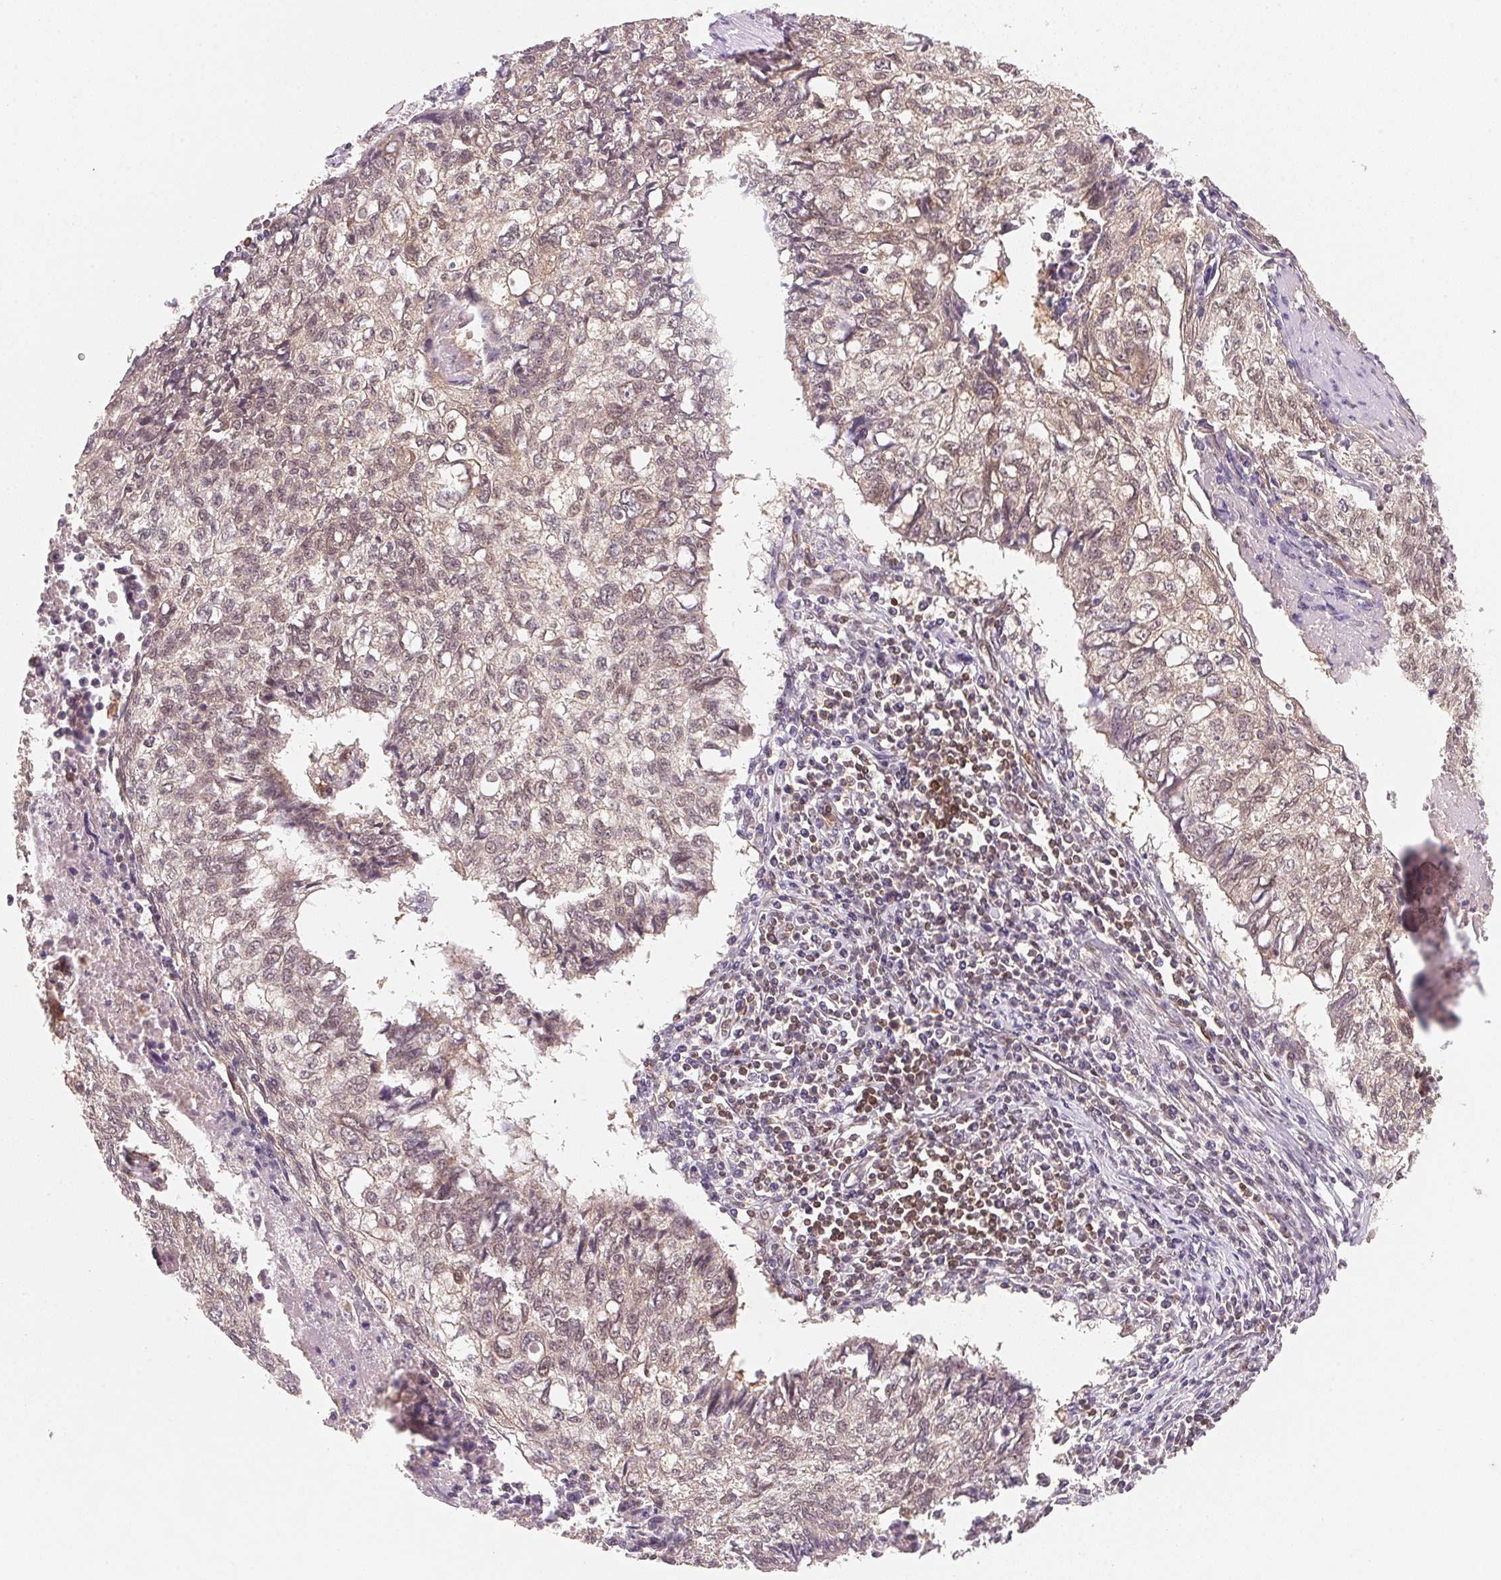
{"staining": {"intensity": "weak", "quantity": ">75%", "location": "cytoplasmic/membranous,nuclear"}, "tissue": "lung cancer", "cell_type": "Tumor cells", "image_type": "cancer", "snomed": [{"axis": "morphology", "description": "Normal morphology"}, {"axis": "morphology", "description": "Aneuploidy"}, {"axis": "morphology", "description": "Squamous cell carcinoma, NOS"}, {"axis": "topography", "description": "Lymph node"}, {"axis": "topography", "description": "Lung"}], "caption": "Immunohistochemical staining of human lung squamous cell carcinoma exhibits weak cytoplasmic/membranous and nuclear protein staining in about >75% of tumor cells.", "gene": "CCDC102B", "patient": {"sex": "female", "age": 76}}